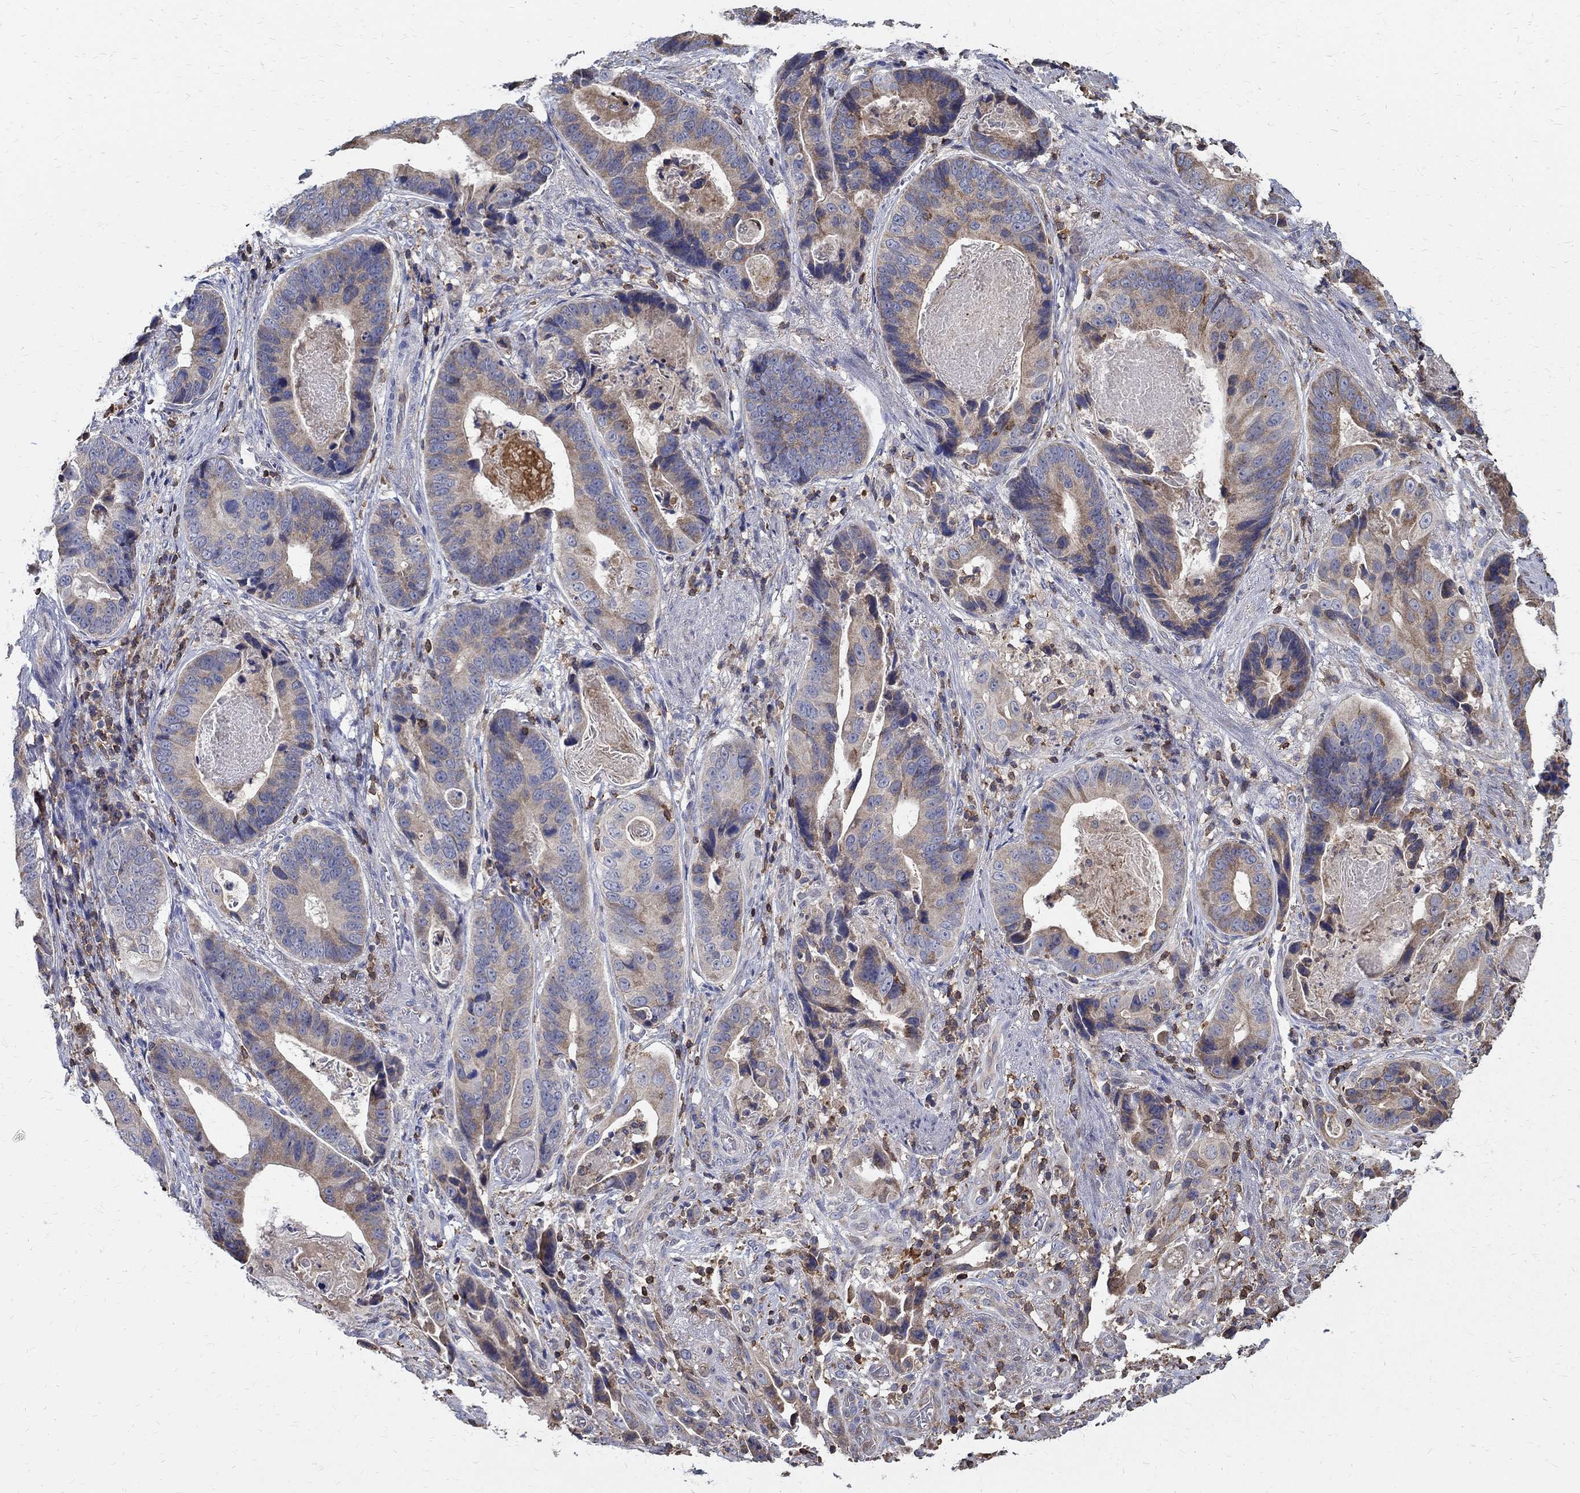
{"staining": {"intensity": "weak", "quantity": "25%-75%", "location": "cytoplasmic/membranous"}, "tissue": "stomach cancer", "cell_type": "Tumor cells", "image_type": "cancer", "snomed": [{"axis": "morphology", "description": "Adenocarcinoma, NOS"}, {"axis": "topography", "description": "Stomach"}], "caption": "High-magnification brightfield microscopy of adenocarcinoma (stomach) stained with DAB (3,3'-diaminobenzidine) (brown) and counterstained with hematoxylin (blue). tumor cells exhibit weak cytoplasmic/membranous staining is seen in approximately25%-75% of cells. Ihc stains the protein in brown and the nuclei are stained blue.", "gene": "AGAP2", "patient": {"sex": "male", "age": 84}}